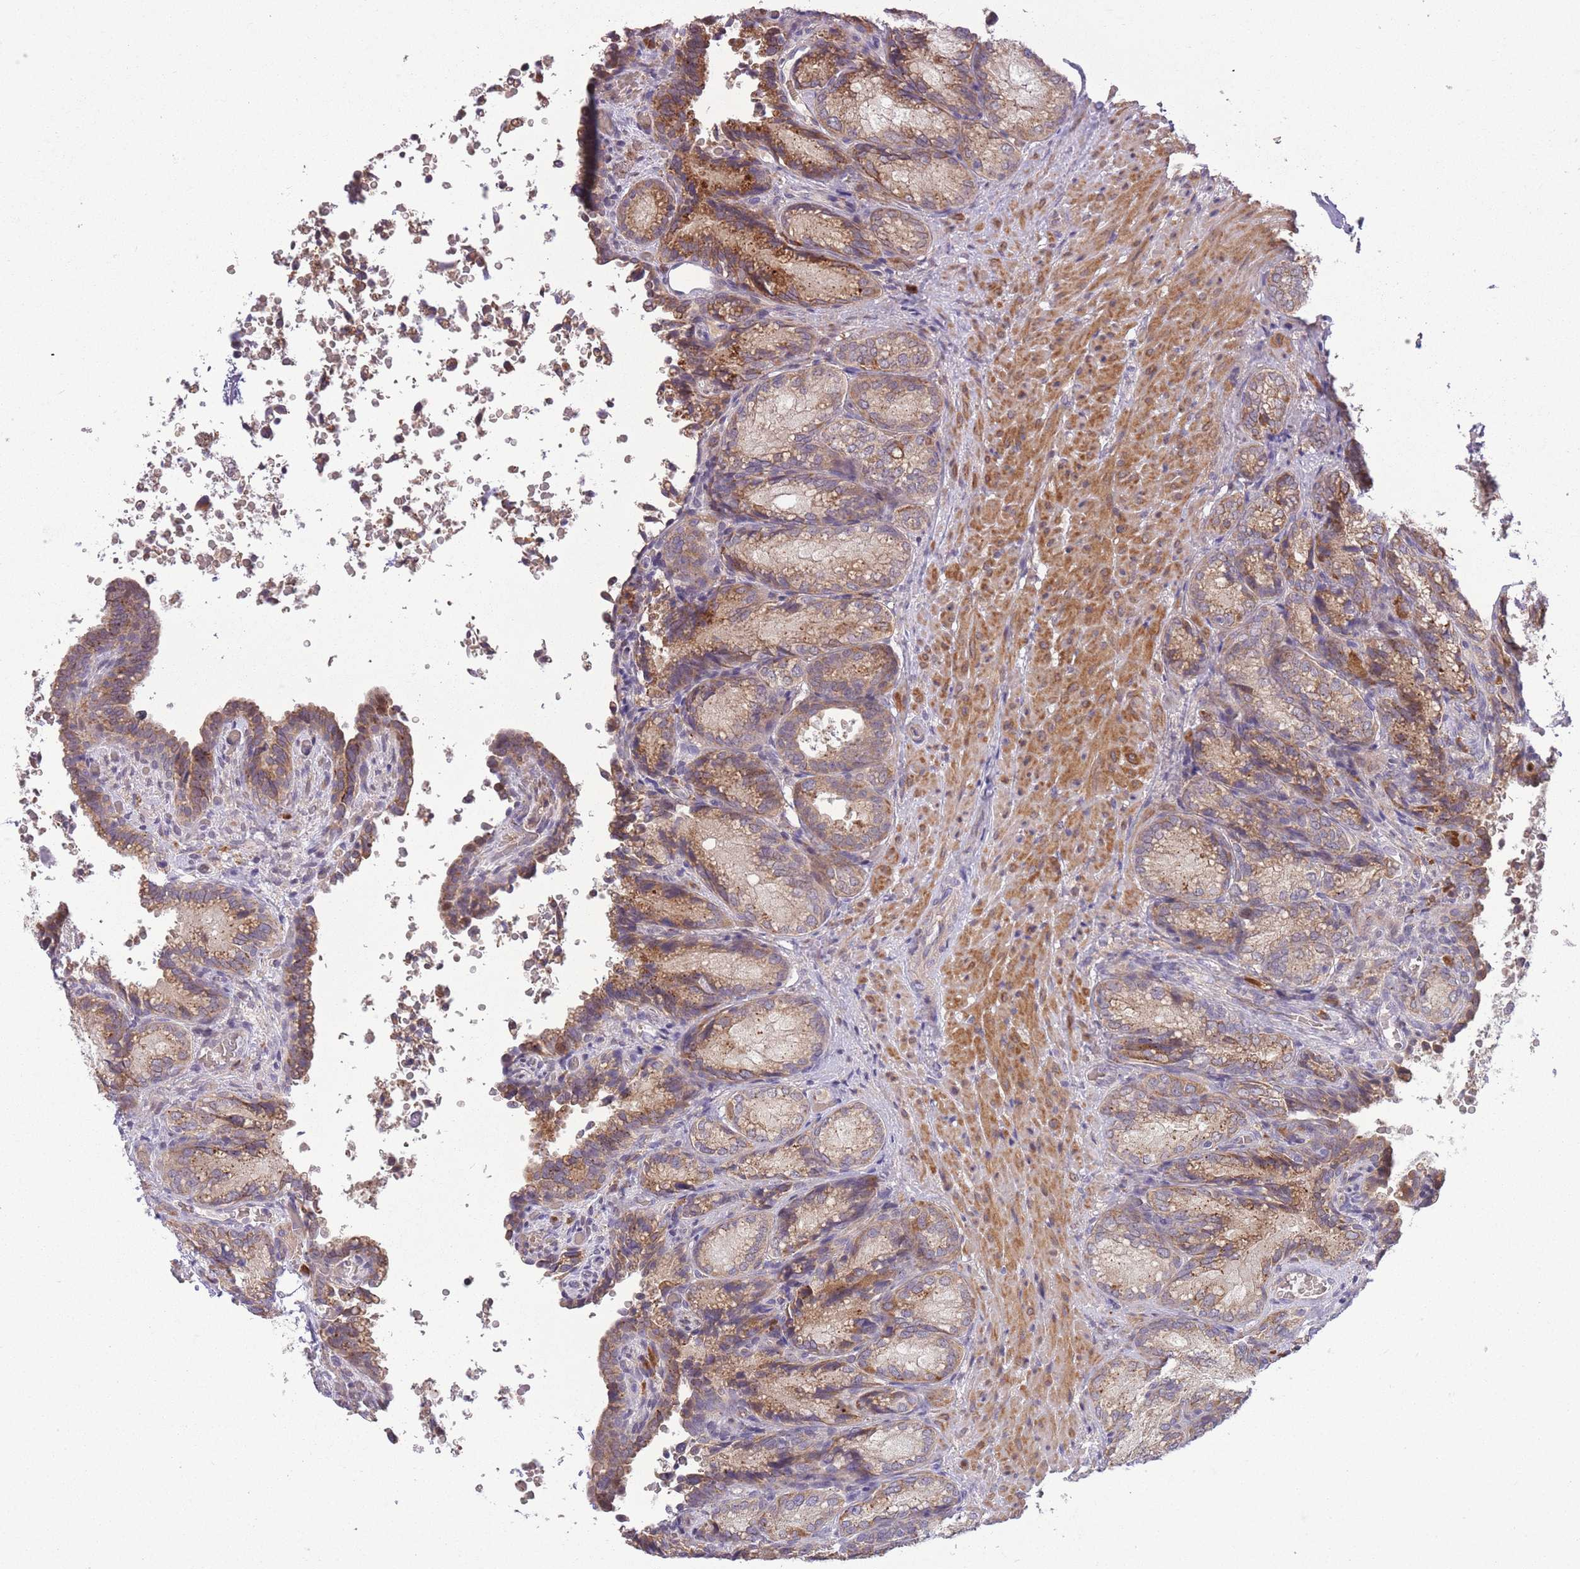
{"staining": {"intensity": "moderate", "quantity": ">75%", "location": "cytoplasmic/membranous"}, "tissue": "seminal vesicle", "cell_type": "Glandular cells", "image_type": "normal", "snomed": [{"axis": "morphology", "description": "Normal tissue, NOS"}, {"axis": "topography", "description": "Seminal veicle"}], "caption": "Immunohistochemistry of normal human seminal vesicle demonstrates medium levels of moderate cytoplasmic/membranous positivity in about >75% of glandular cells. The staining is performed using DAB brown chromogen to label protein expression. The nuclei are counter-stained blue using hematoxylin.", "gene": "POLR3F", "patient": {"sex": "male", "age": 58}}